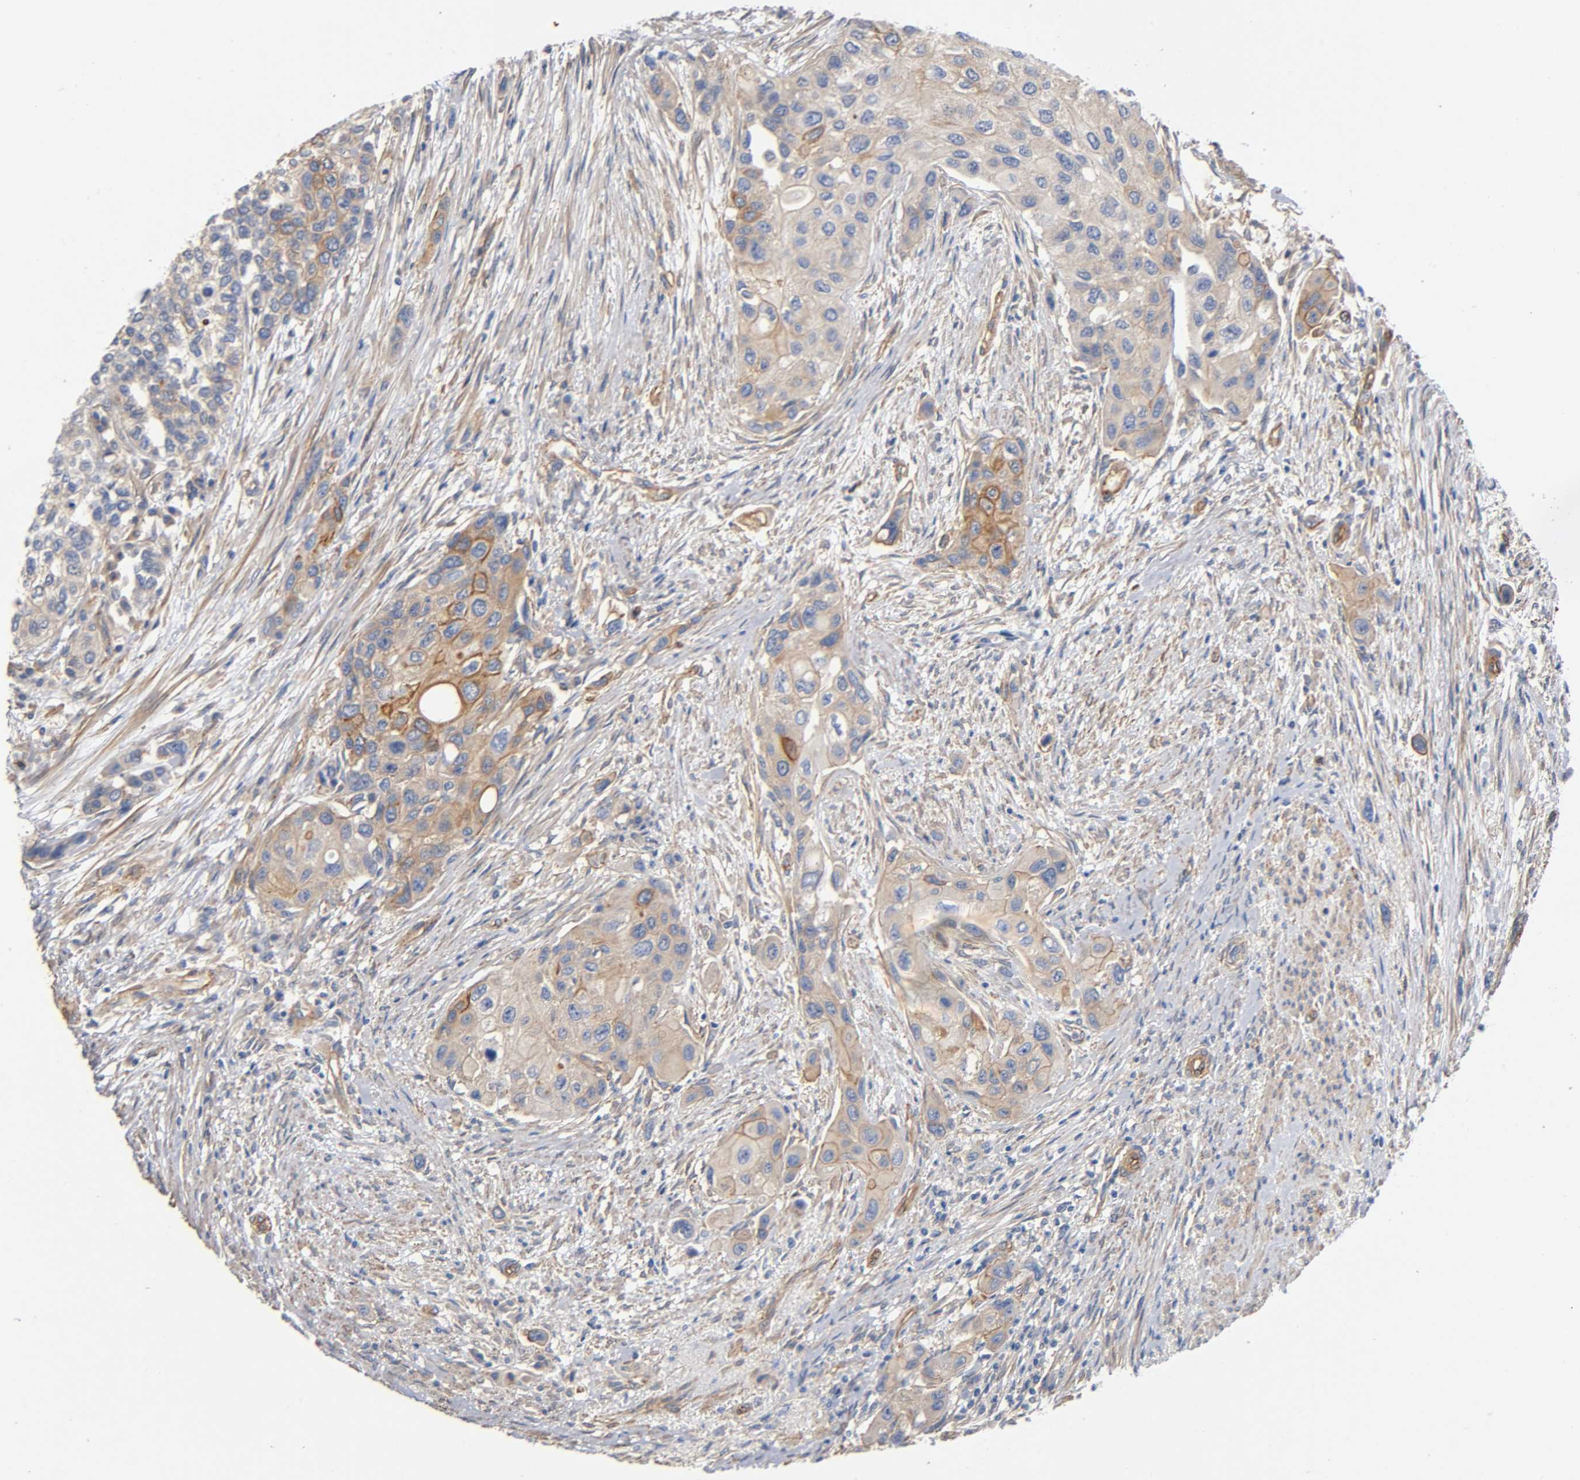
{"staining": {"intensity": "moderate", "quantity": "<25%", "location": "cytoplasmic/membranous"}, "tissue": "urothelial cancer", "cell_type": "Tumor cells", "image_type": "cancer", "snomed": [{"axis": "morphology", "description": "Urothelial carcinoma, High grade"}, {"axis": "topography", "description": "Urinary bladder"}], "caption": "High-power microscopy captured an IHC histopathology image of urothelial cancer, revealing moderate cytoplasmic/membranous staining in approximately <25% of tumor cells.", "gene": "MARS1", "patient": {"sex": "female", "age": 56}}